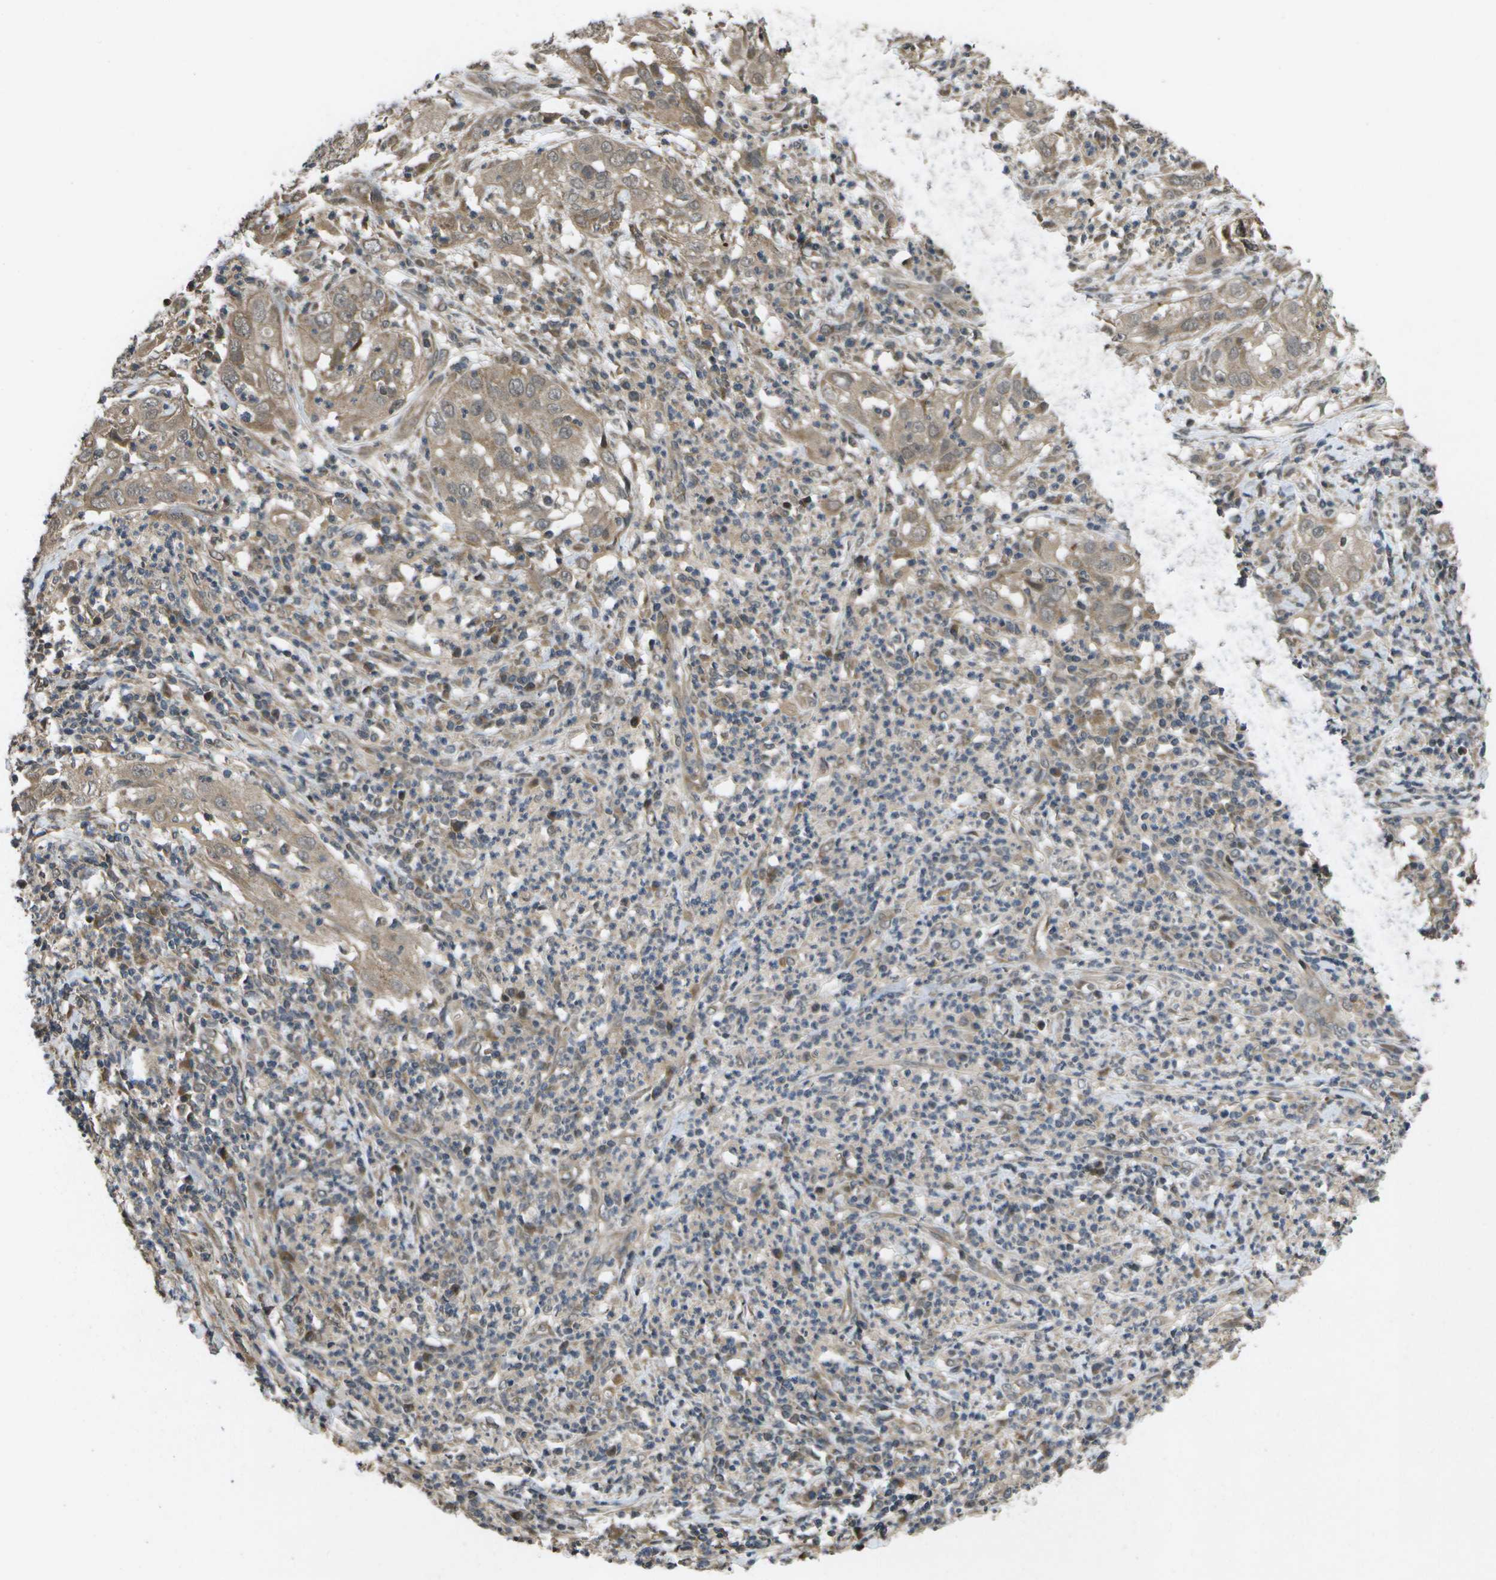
{"staining": {"intensity": "weak", "quantity": ">75%", "location": "cytoplasmic/membranous"}, "tissue": "cervical cancer", "cell_type": "Tumor cells", "image_type": "cancer", "snomed": [{"axis": "morphology", "description": "Squamous cell carcinoma, NOS"}, {"axis": "topography", "description": "Cervix"}], "caption": "Tumor cells display low levels of weak cytoplasmic/membranous positivity in approximately >75% of cells in cervical cancer (squamous cell carcinoma).", "gene": "ALAS1", "patient": {"sex": "female", "age": 32}}